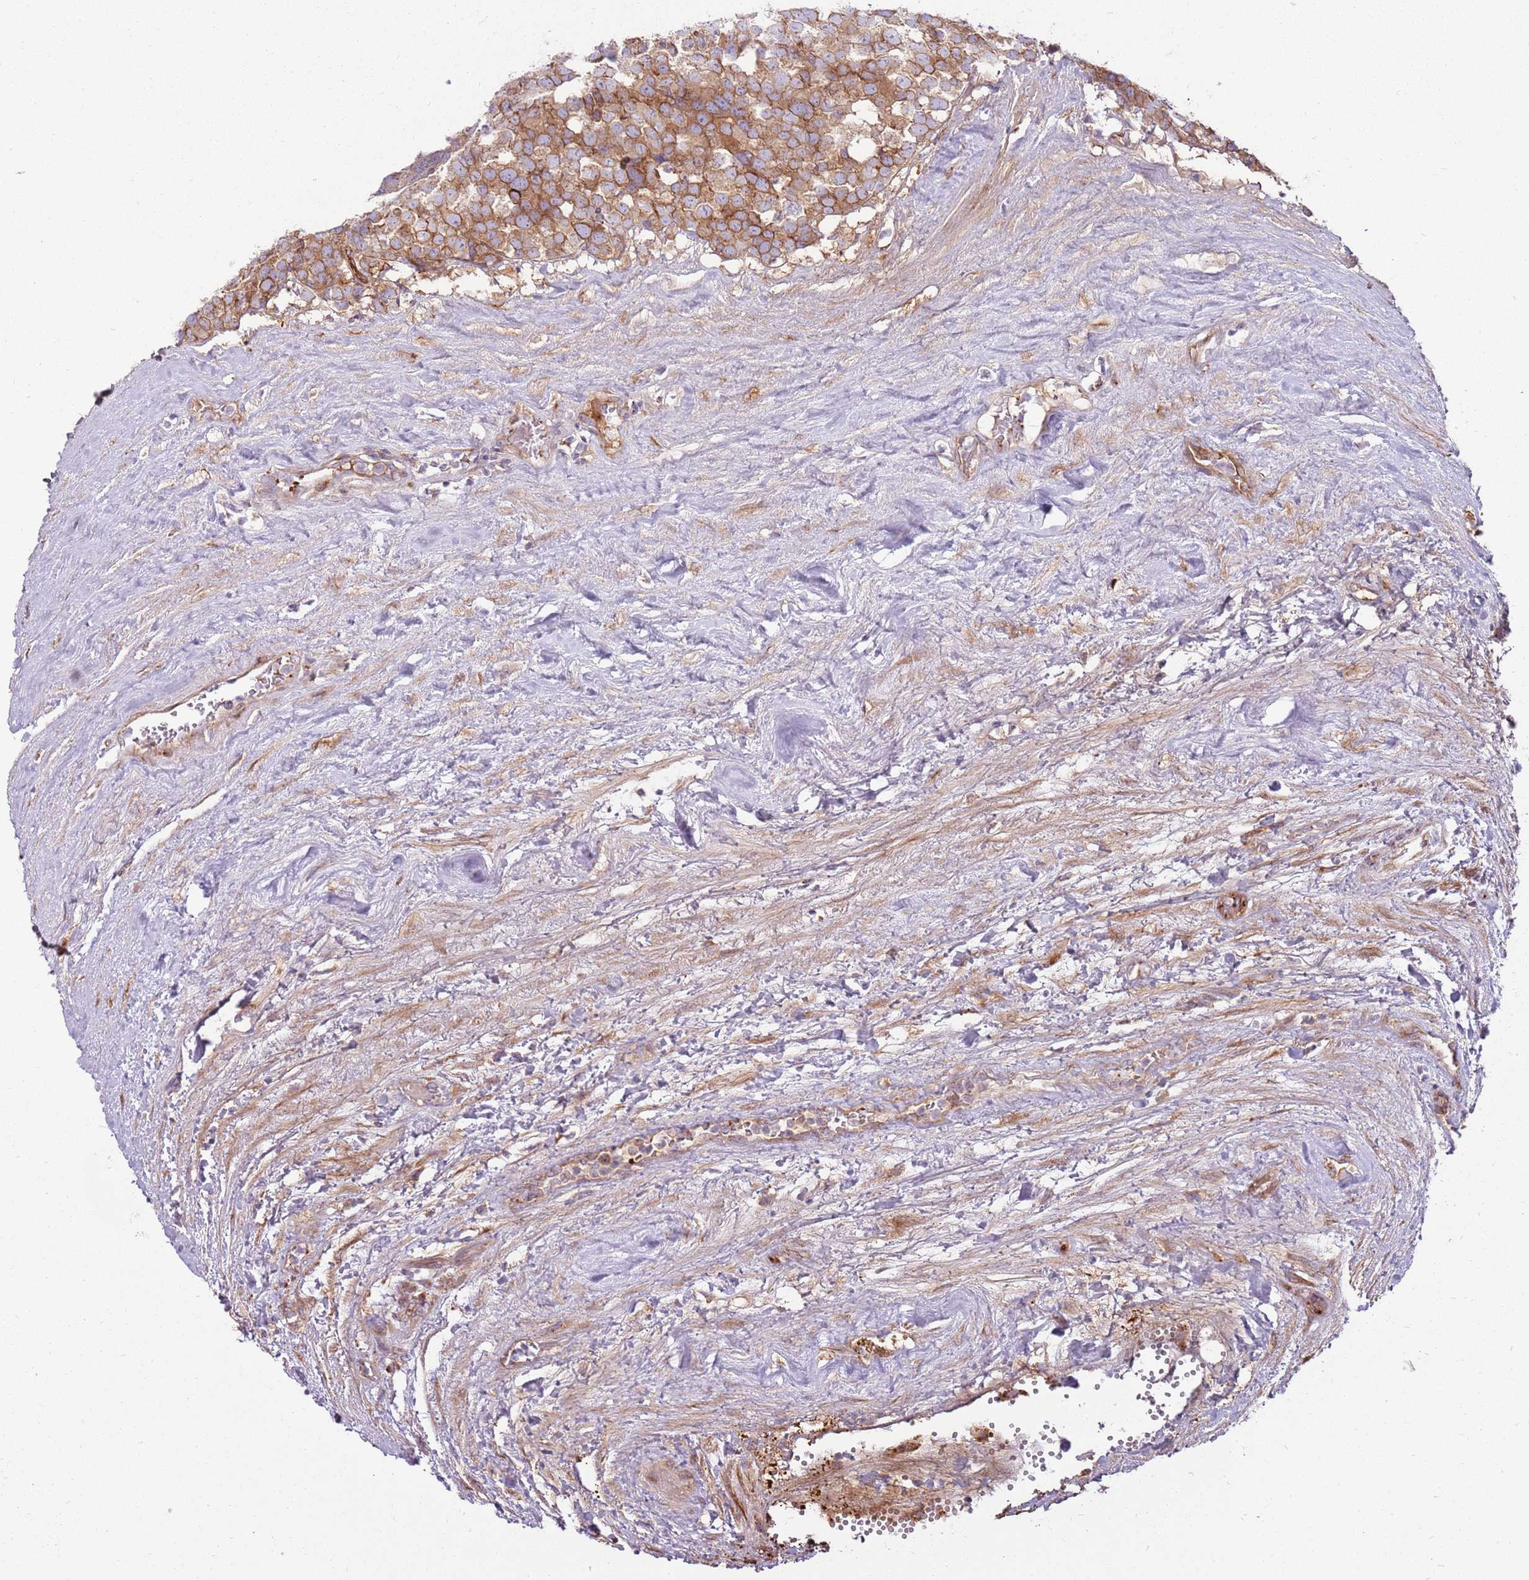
{"staining": {"intensity": "moderate", "quantity": ">75%", "location": "cytoplasmic/membranous"}, "tissue": "testis cancer", "cell_type": "Tumor cells", "image_type": "cancer", "snomed": [{"axis": "morphology", "description": "Seminoma, NOS"}, {"axis": "topography", "description": "Testis"}], "caption": "There is medium levels of moderate cytoplasmic/membranous expression in tumor cells of testis seminoma, as demonstrated by immunohistochemical staining (brown color).", "gene": "EMC1", "patient": {"sex": "male", "age": 71}}